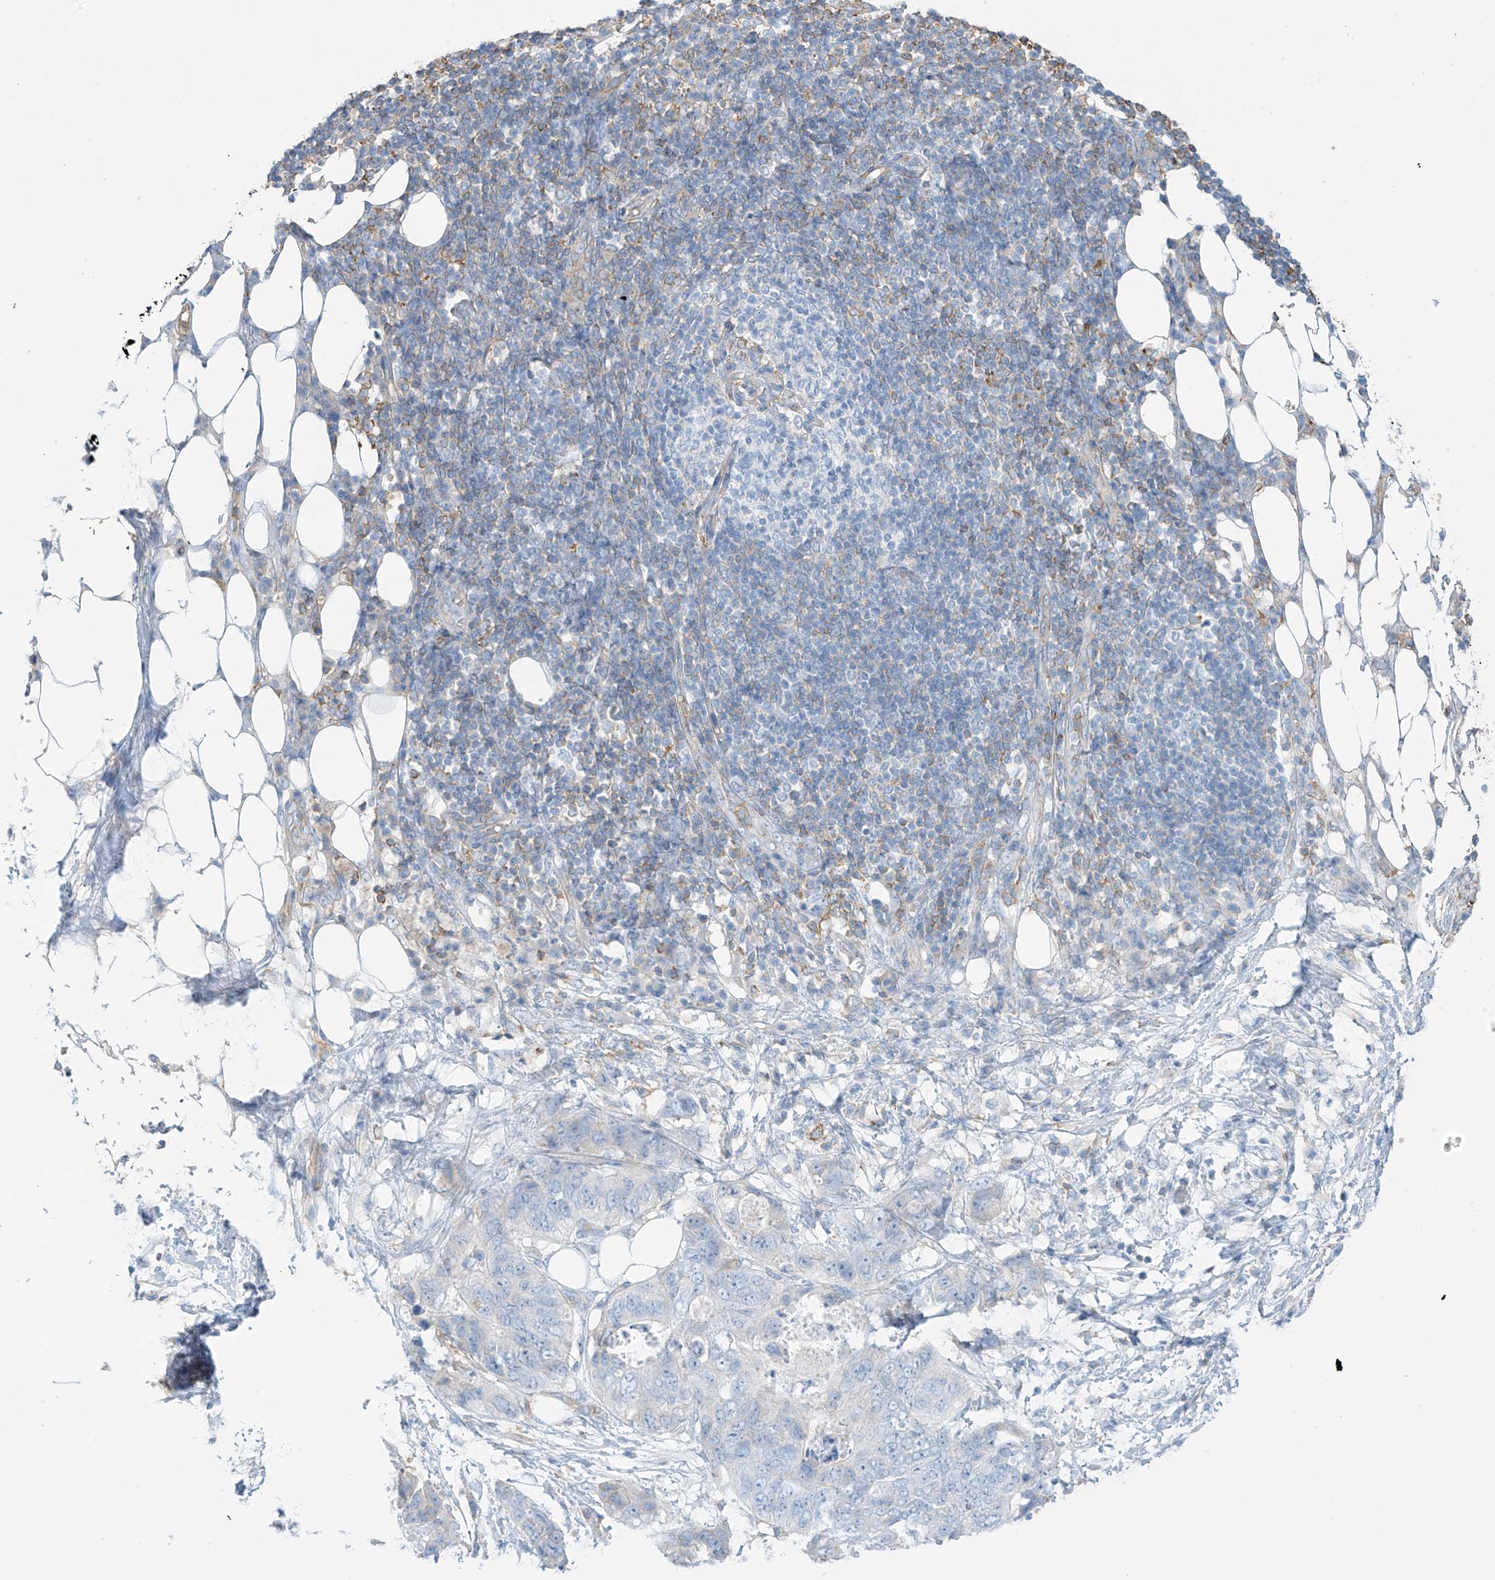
{"staining": {"intensity": "negative", "quantity": "none", "location": "none"}, "tissue": "stomach cancer", "cell_type": "Tumor cells", "image_type": "cancer", "snomed": [{"axis": "morphology", "description": "Adenocarcinoma, NOS"}, {"axis": "topography", "description": "Stomach"}], "caption": "Human stomach cancer stained for a protein using IHC shows no expression in tumor cells.", "gene": "ZNF846", "patient": {"sex": "female", "age": 89}}